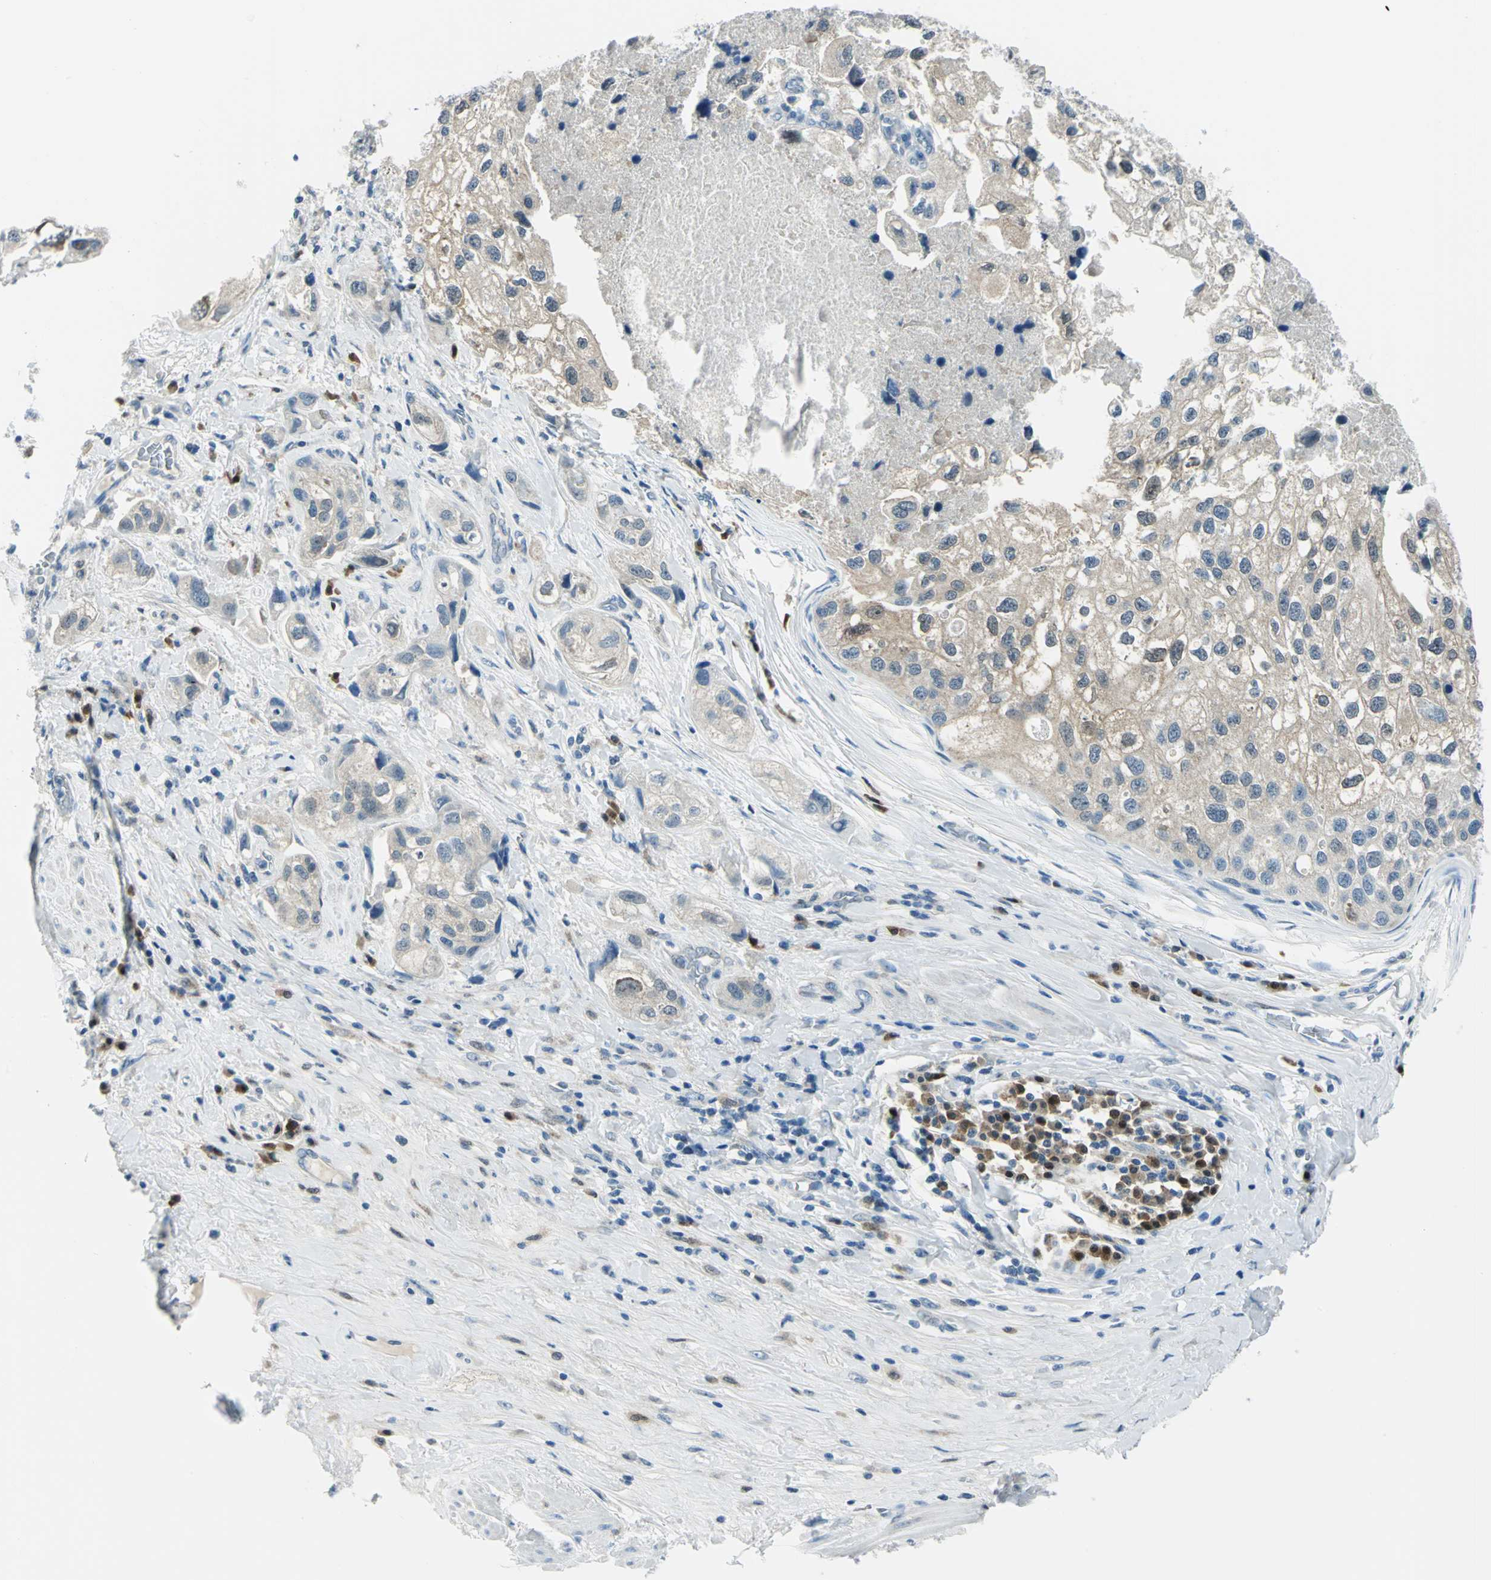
{"staining": {"intensity": "moderate", "quantity": "<25%", "location": "cytoplasmic/membranous,nuclear"}, "tissue": "urothelial cancer", "cell_type": "Tumor cells", "image_type": "cancer", "snomed": [{"axis": "morphology", "description": "Urothelial carcinoma, High grade"}, {"axis": "topography", "description": "Urinary bladder"}], "caption": "High-grade urothelial carcinoma tissue demonstrates moderate cytoplasmic/membranous and nuclear staining in about <25% of tumor cells, visualized by immunohistochemistry.", "gene": "AKR1A1", "patient": {"sex": "female", "age": 64}}